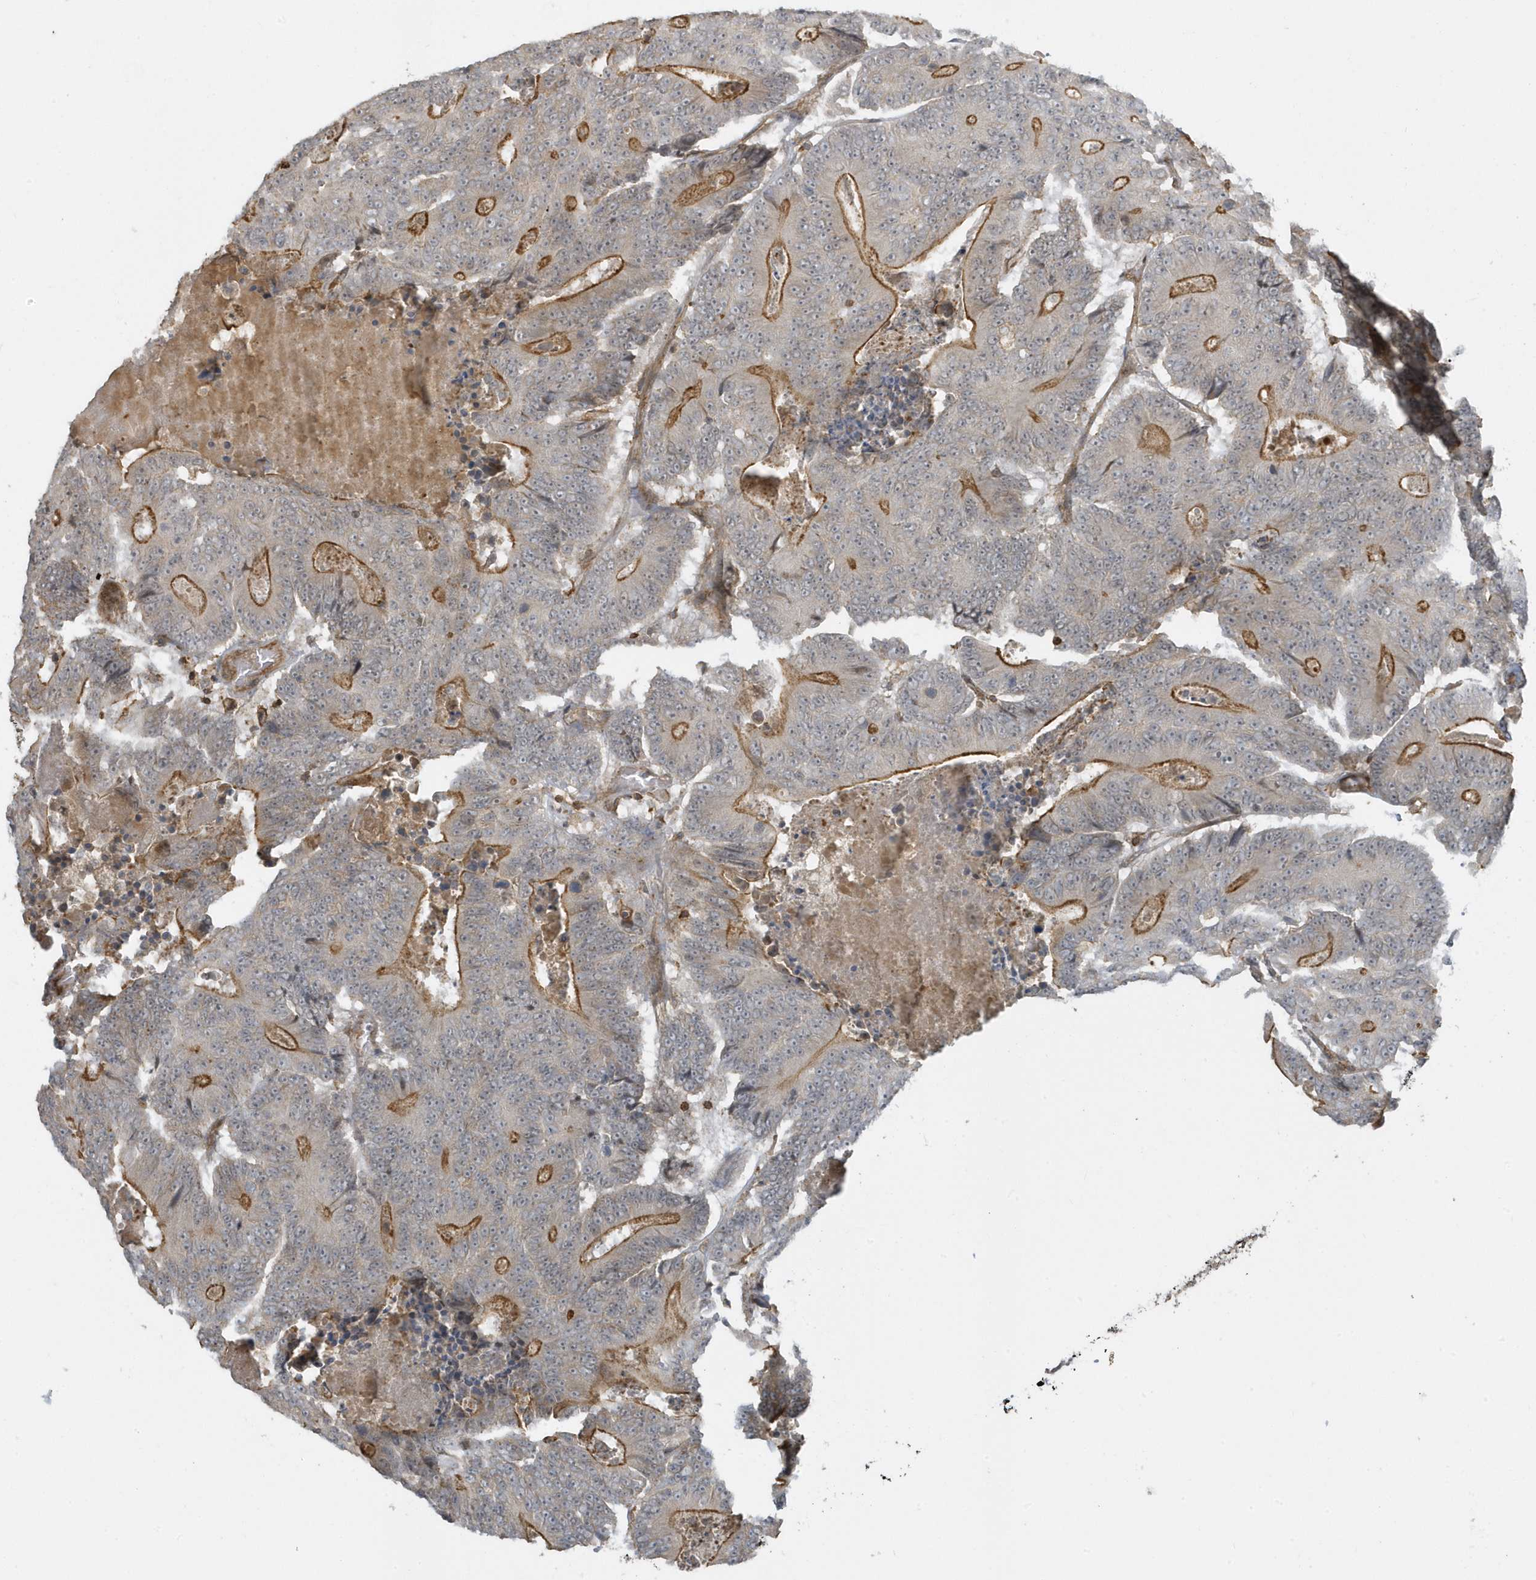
{"staining": {"intensity": "strong", "quantity": "<25%", "location": "cytoplasmic/membranous"}, "tissue": "colorectal cancer", "cell_type": "Tumor cells", "image_type": "cancer", "snomed": [{"axis": "morphology", "description": "Adenocarcinoma, NOS"}, {"axis": "topography", "description": "Colon"}], "caption": "This photomicrograph reveals immunohistochemistry (IHC) staining of colorectal adenocarcinoma, with medium strong cytoplasmic/membranous expression in about <25% of tumor cells.", "gene": "ZBTB8A", "patient": {"sex": "male", "age": 83}}